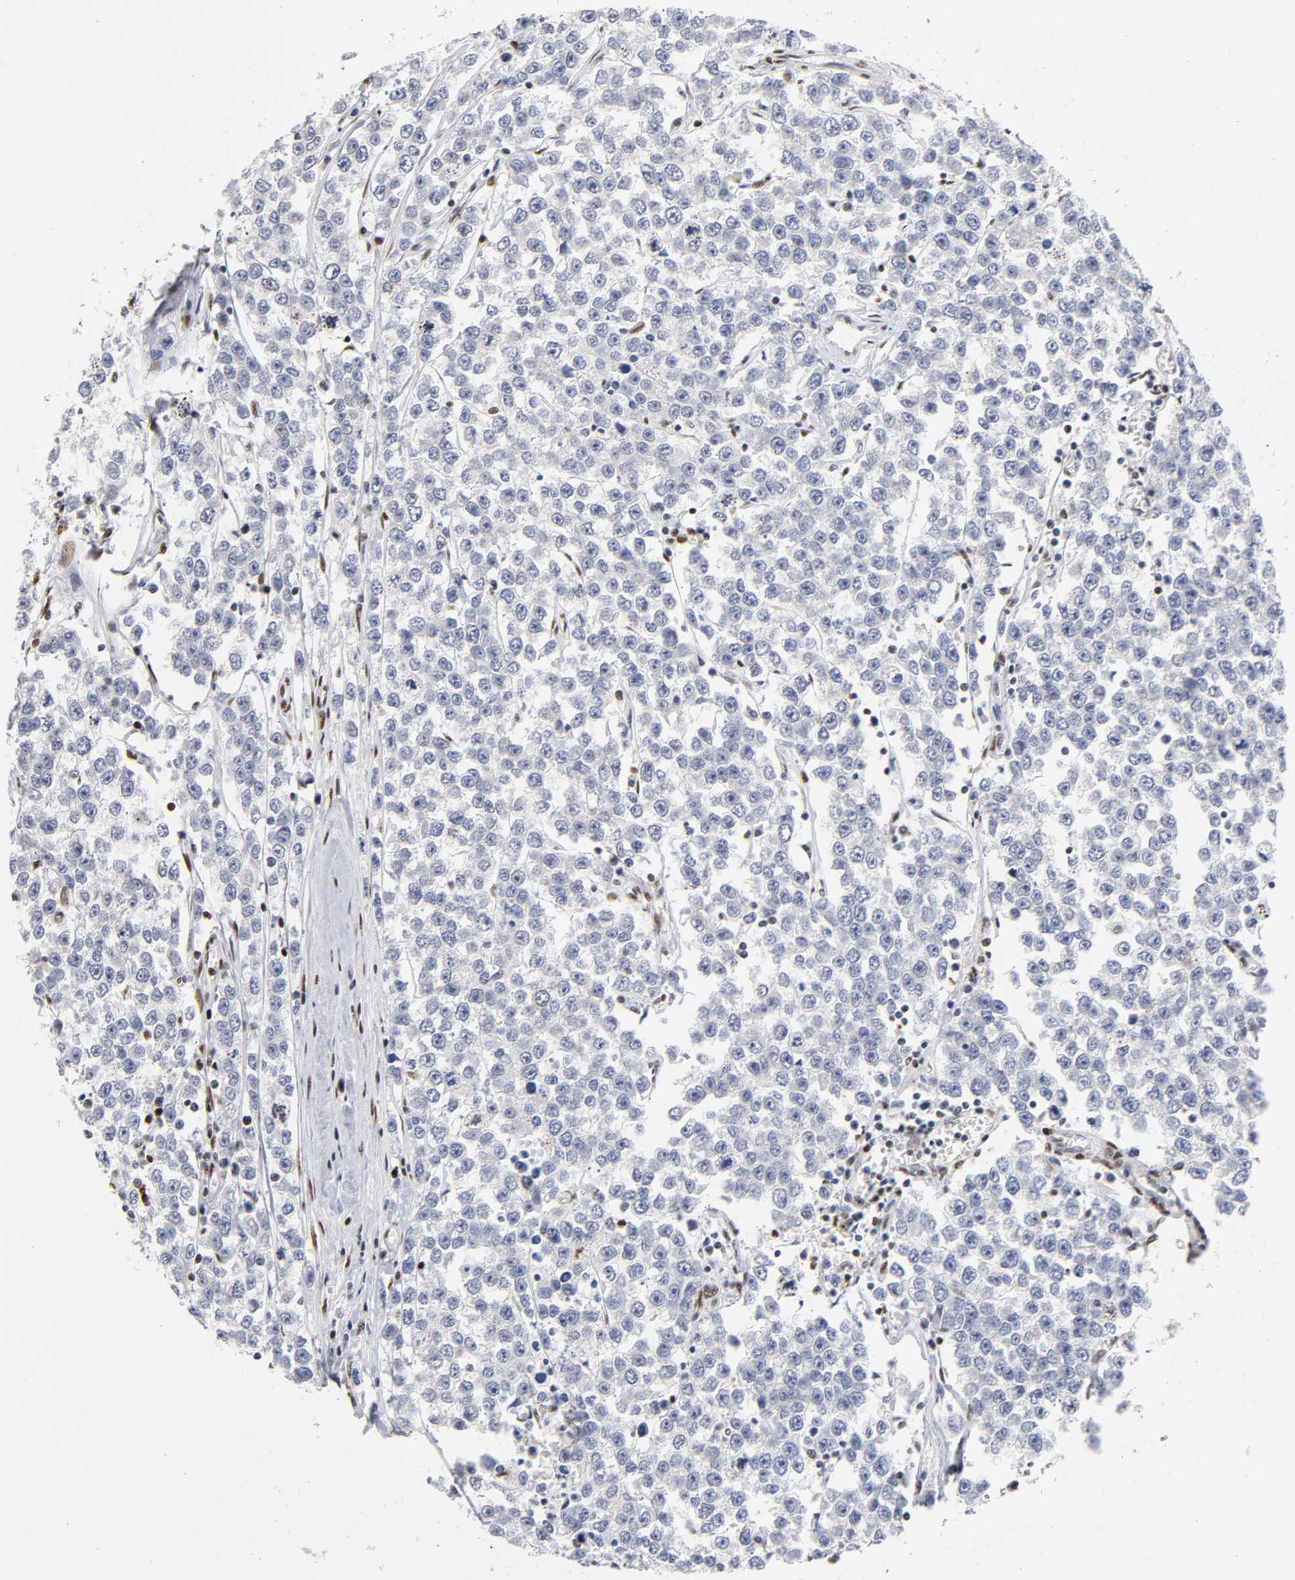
{"staining": {"intensity": "negative", "quantity": "none", "location": "none"}, "tissue": "testis cancer", "cell_type": "Tumor cells", "image_type": "cancer", "snomed": [{"axis": "morphology", "description": "Seminoma, NOS"}, {"axis": "morphology", "description": "Carcinoma, Embryonal, NOS"}, {"axis": "topography", "description": "Testis"}], "caption": "Immunohistochemistry (IHC) micrograph of testis cancer (embryonal carcinoma) stained for a protein (brown), which reveals no expression in tumor cells.", "gene": "NR3C1", "patient": {"sex": "male", "age": 52}}